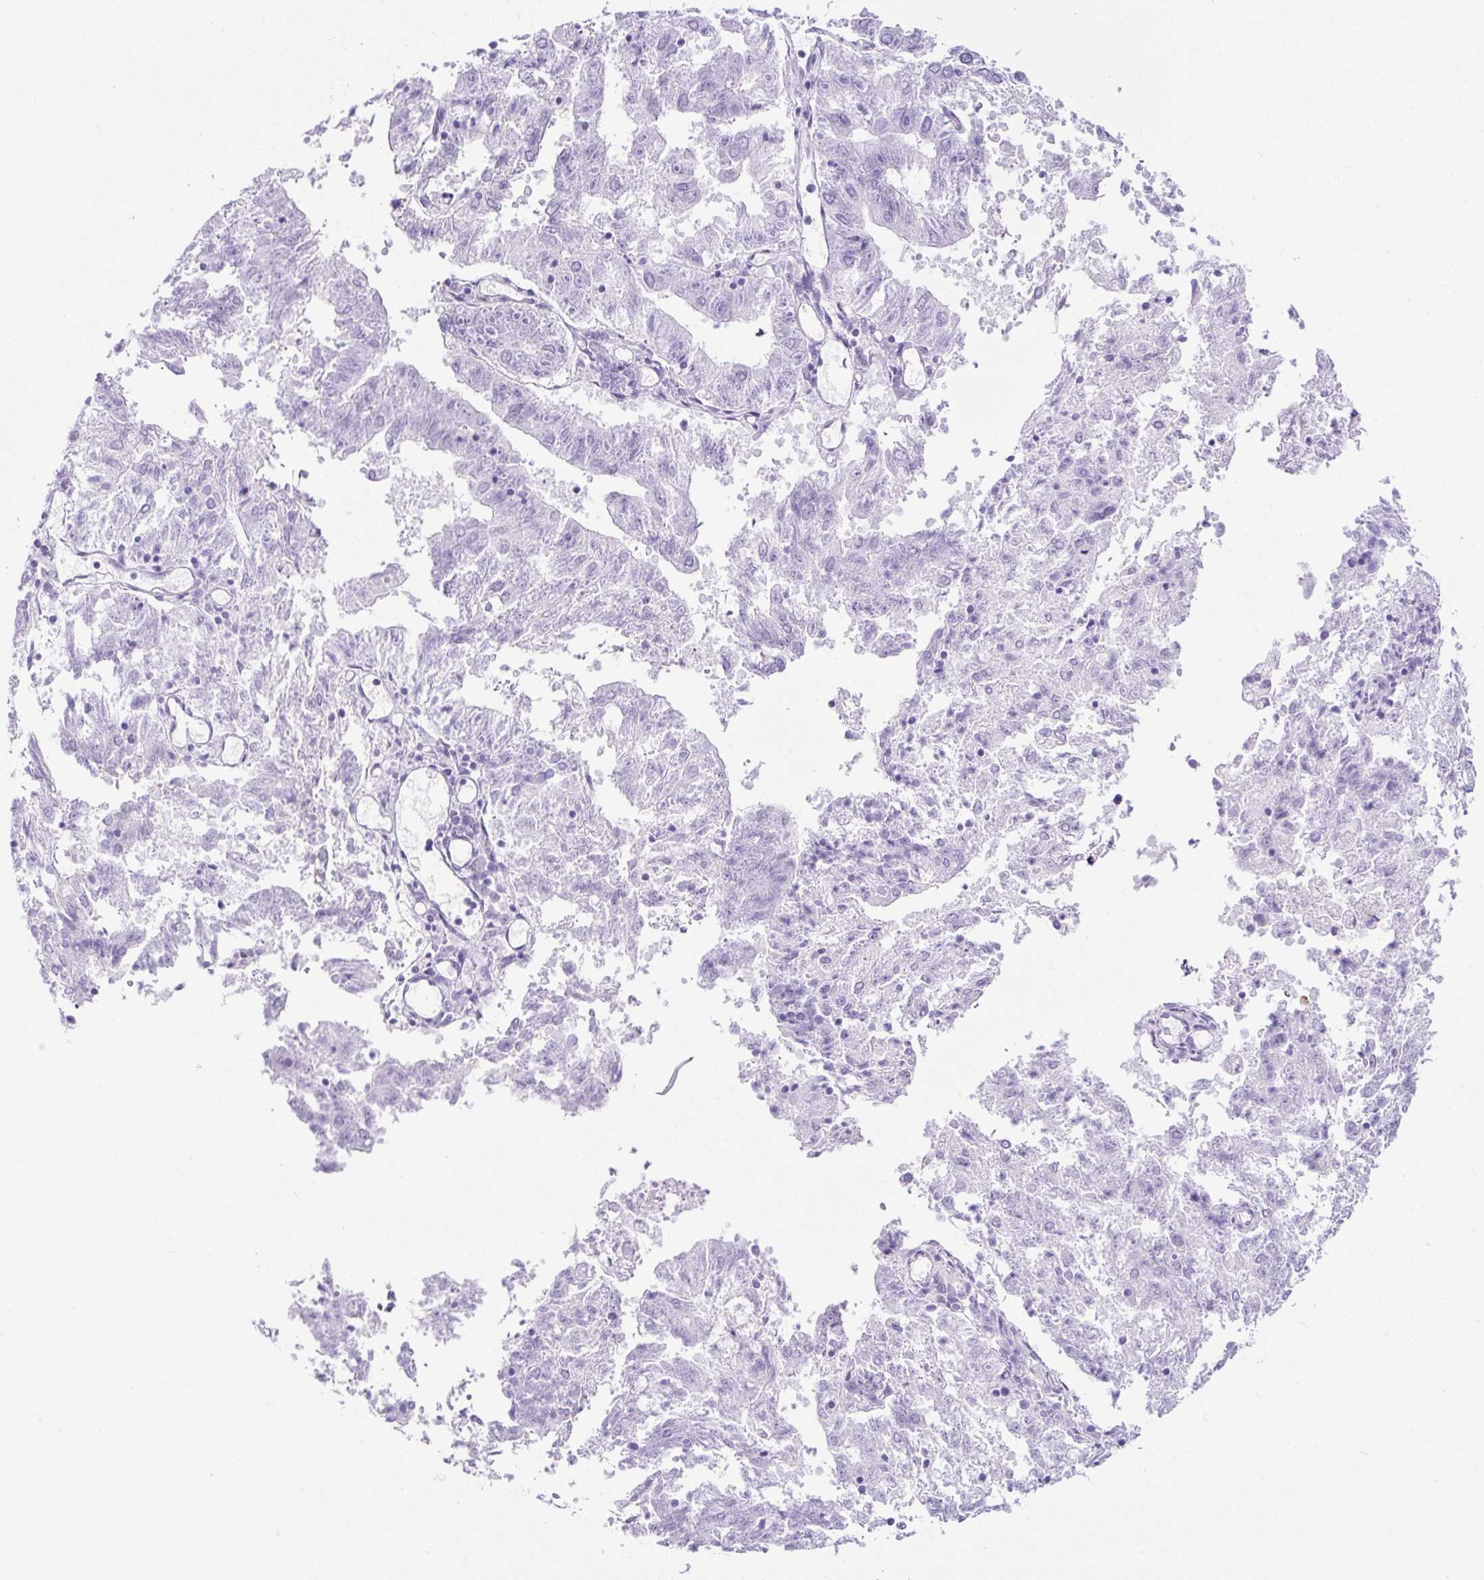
{"staining": {"intensity": "negative", "quantity": "none", "location": "none"}, "tissue": "endometrial cancer", "cell_type": "Tumor cells", "image_type": "cancer", "snomed": [{"axis": "morphology", "description": "Adenocarcinoma, NOS"}, {"axis": "topography", "description": "Endometrium"}], "caption": "Immunohistochemistry micrograph of human adenocarcinoma (endometrial) stained for a protein (brown), which reveals no expression in tumor cells.", "gene": "TMEM200B", "patient": {"sex": "female", "age": 82}}